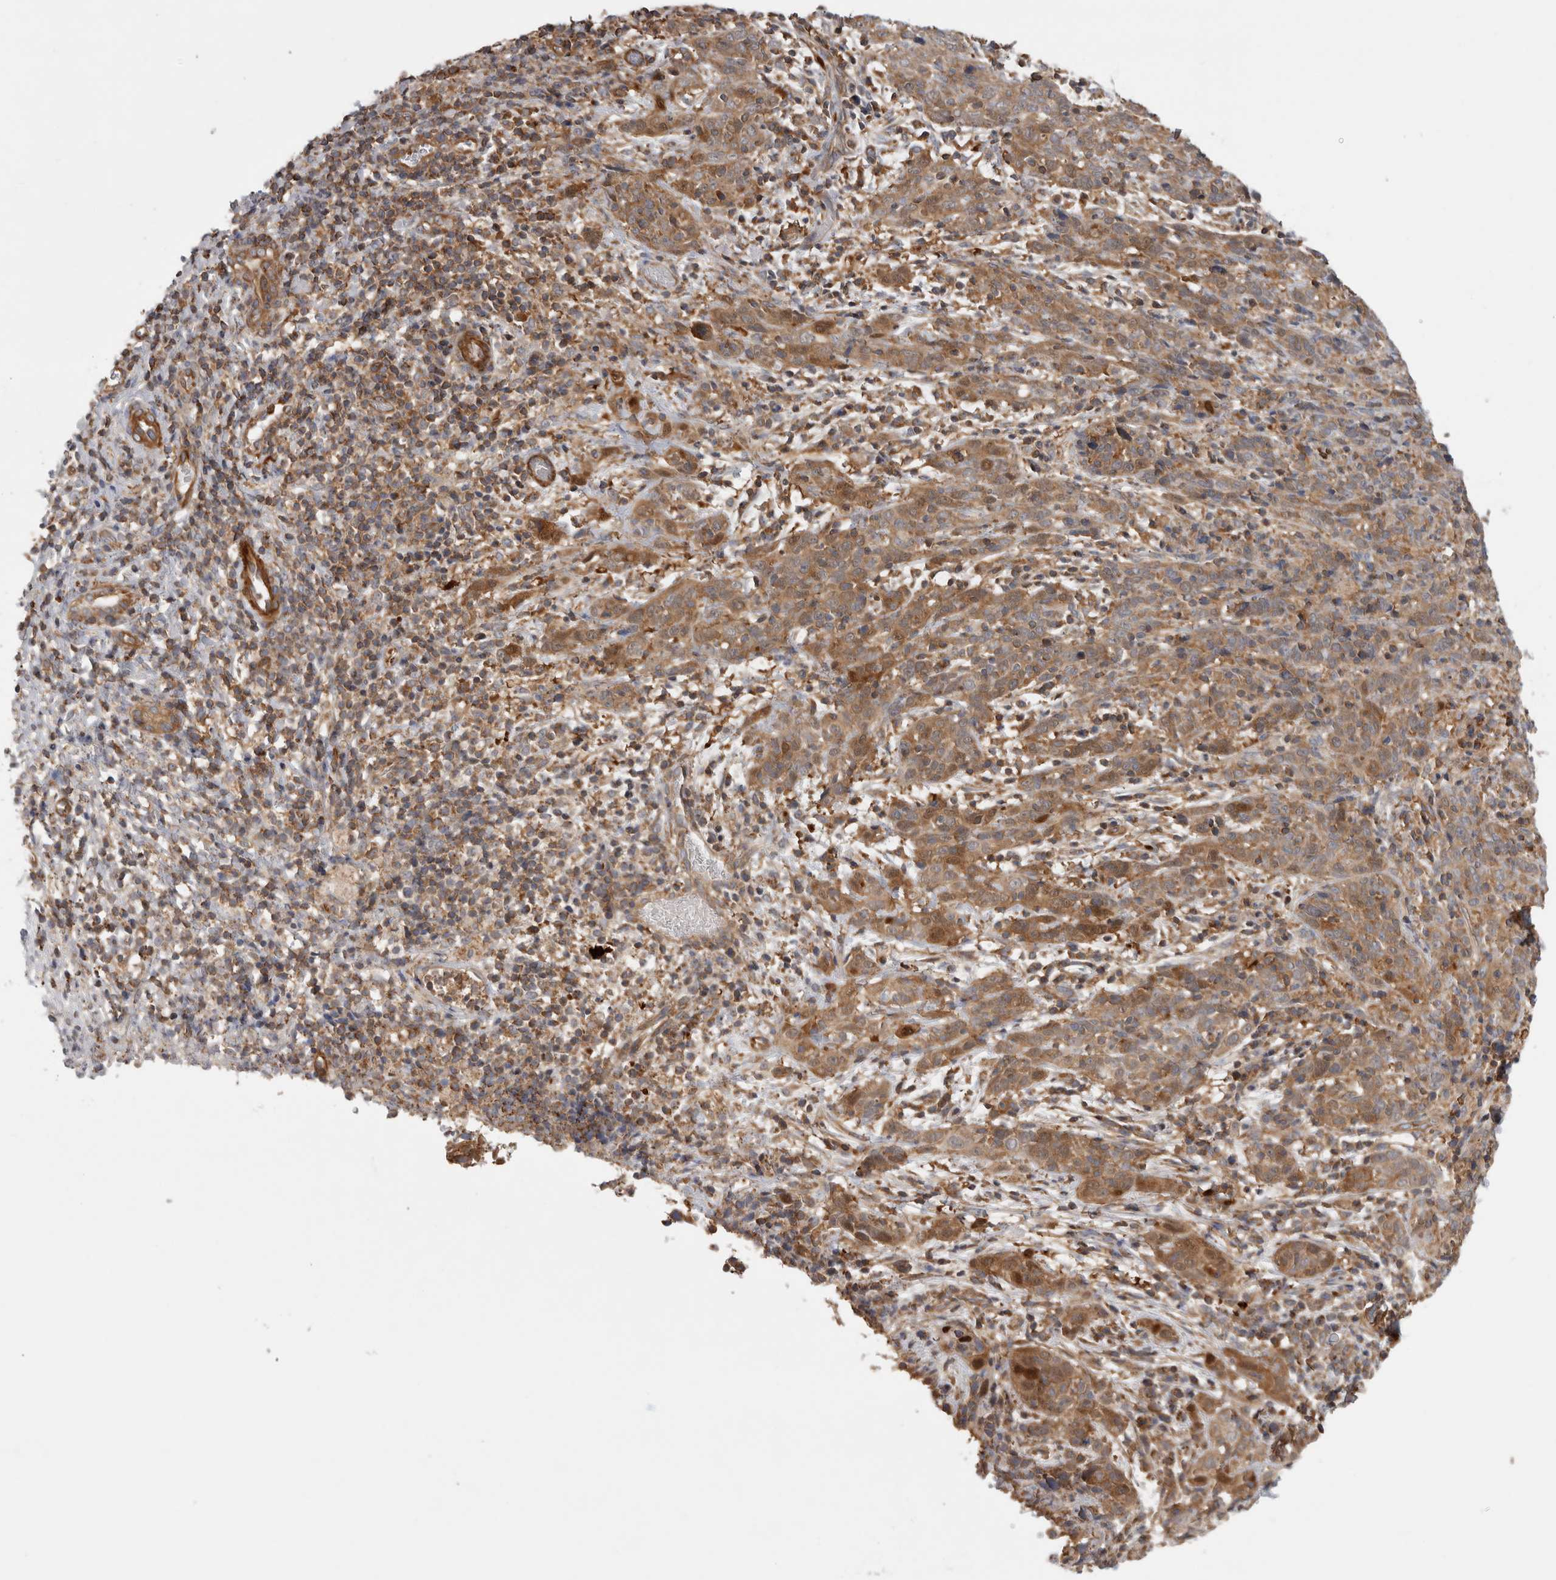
{"staining": {"intensity": "moderate", "quantity": ">75%", "location": "cytoplasmic/membranous,nuclear"}, "tissue": "cervical cancer", "cell_type": "Tumor cells", "image_type": "cancer", "snomed": [{"axis": "morphology", "description": "Squamous cell carcinoma, NOS"}, {"axis": "topography", "description": "Cervix"}], "caption": "IHC image of human cervical squamous cell carcinoma stained for a protein (brown), which exhibits medium levels of moderate cytoplasmic/membranous and nuclear expression in about >75% of tumor cells.", "gene": "SFXN2", "patient": {"sex": "female", "age": 46}}